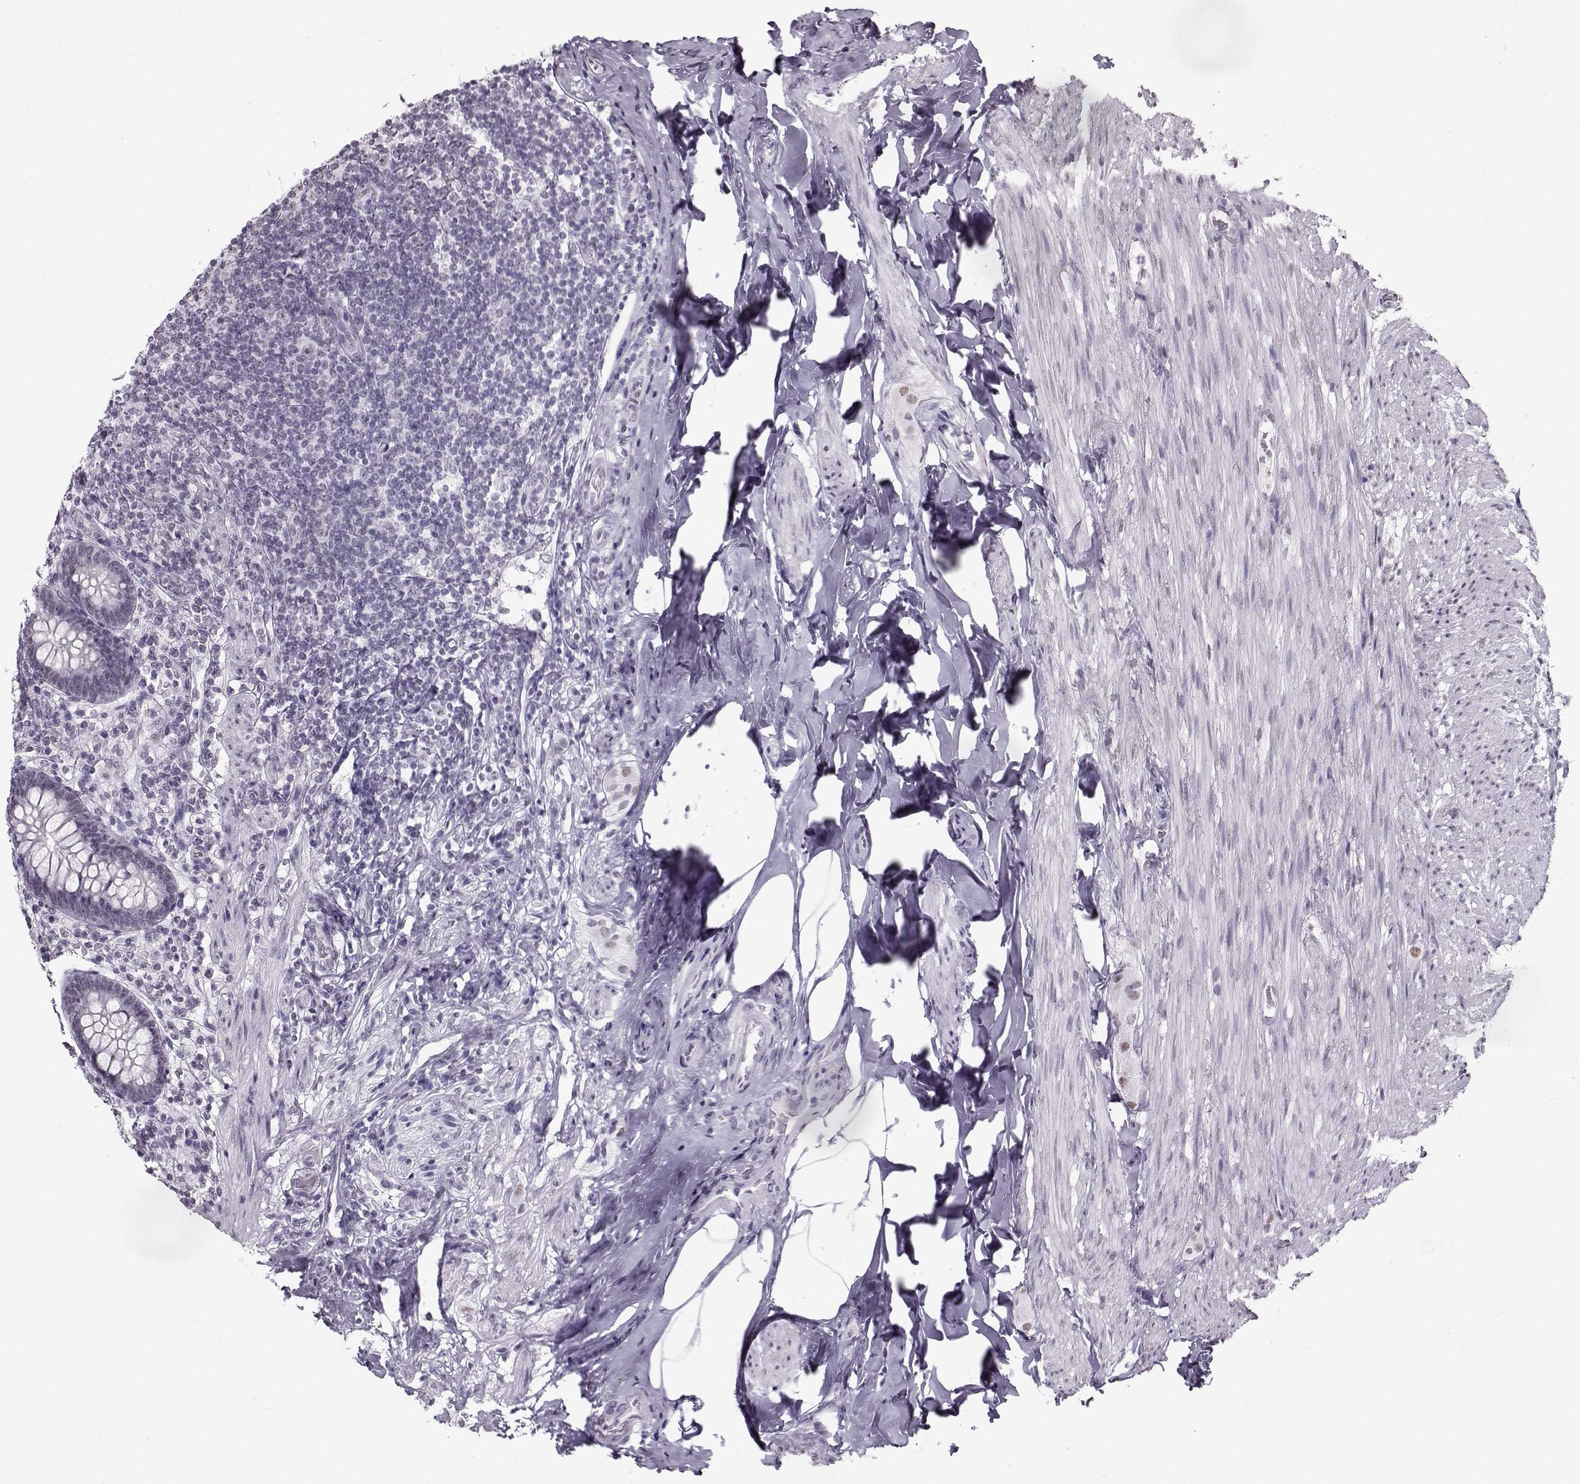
{"staining": {"intensity": "negative", "quantity": "none", "location": "none"}, "tissue": "appendix", "cell_type": "Glandular cells", "image_type": "normal", "snomed": [{"axis": "morphology", "description": "Normal tissue, NOS"}, {"axis": "topography", "description": "Appendix"}], "caption": "Immunohistochemistry histopathology image of benign appendix stained for a protein (brown), which reveals no positivity in glandular cells.", "gene": "PRMT8", "patient": {"sex": "male", "age": 47}}